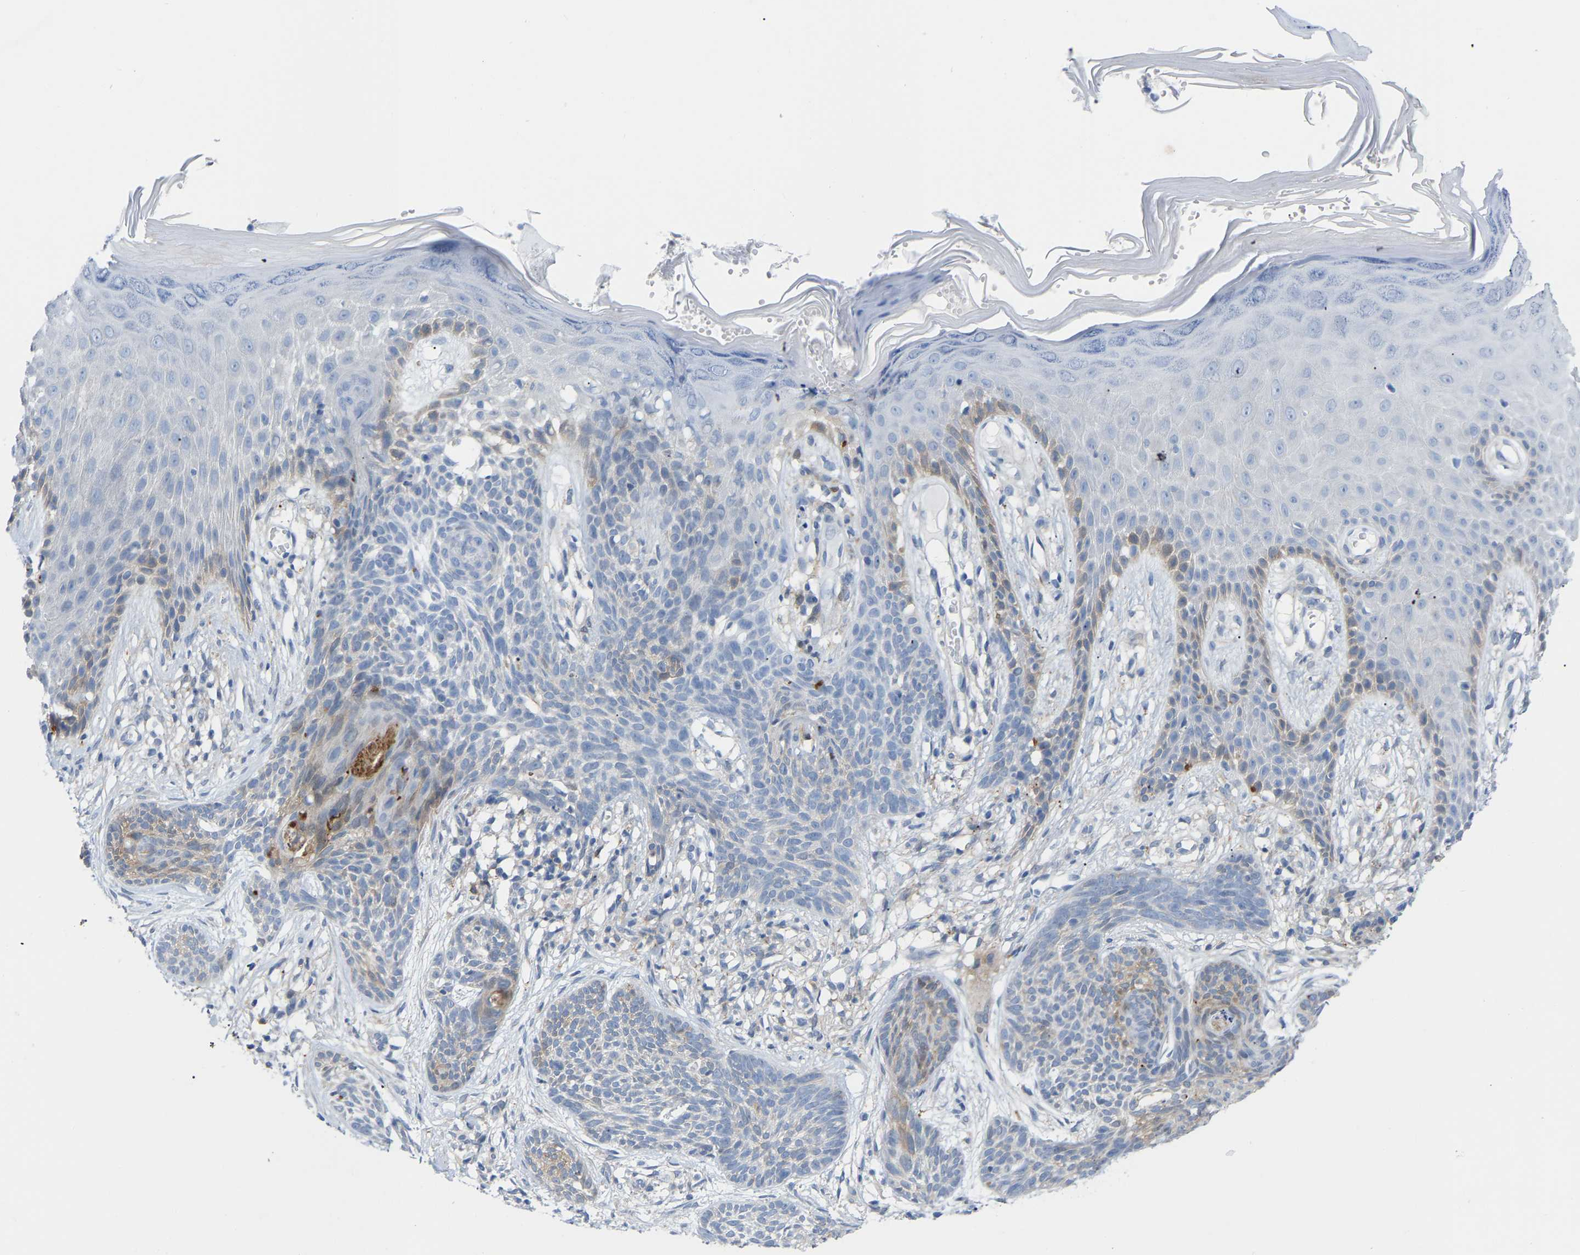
{"staining": {"intensity": "weak", "quantity": "<25%", "location": "cytoplasmic/membranous"}, "tissue": "skin cancer", "cell_type": "Tumor cells", "image_type": "cancer", "snomed": [{"axis": "morphology", "description": "Basal cell carcinoma"}, {"axis": "topography", "description": "Skin"}], "caption": "There is no significant positivity in tumor cells of skin cancer (basal cell carcinoma). (Immunohistochemistry (ihc), brightfield microscopy, high magnification).", "gene": "ABTB2", "patient": {"sex": "female", "age": 59}}